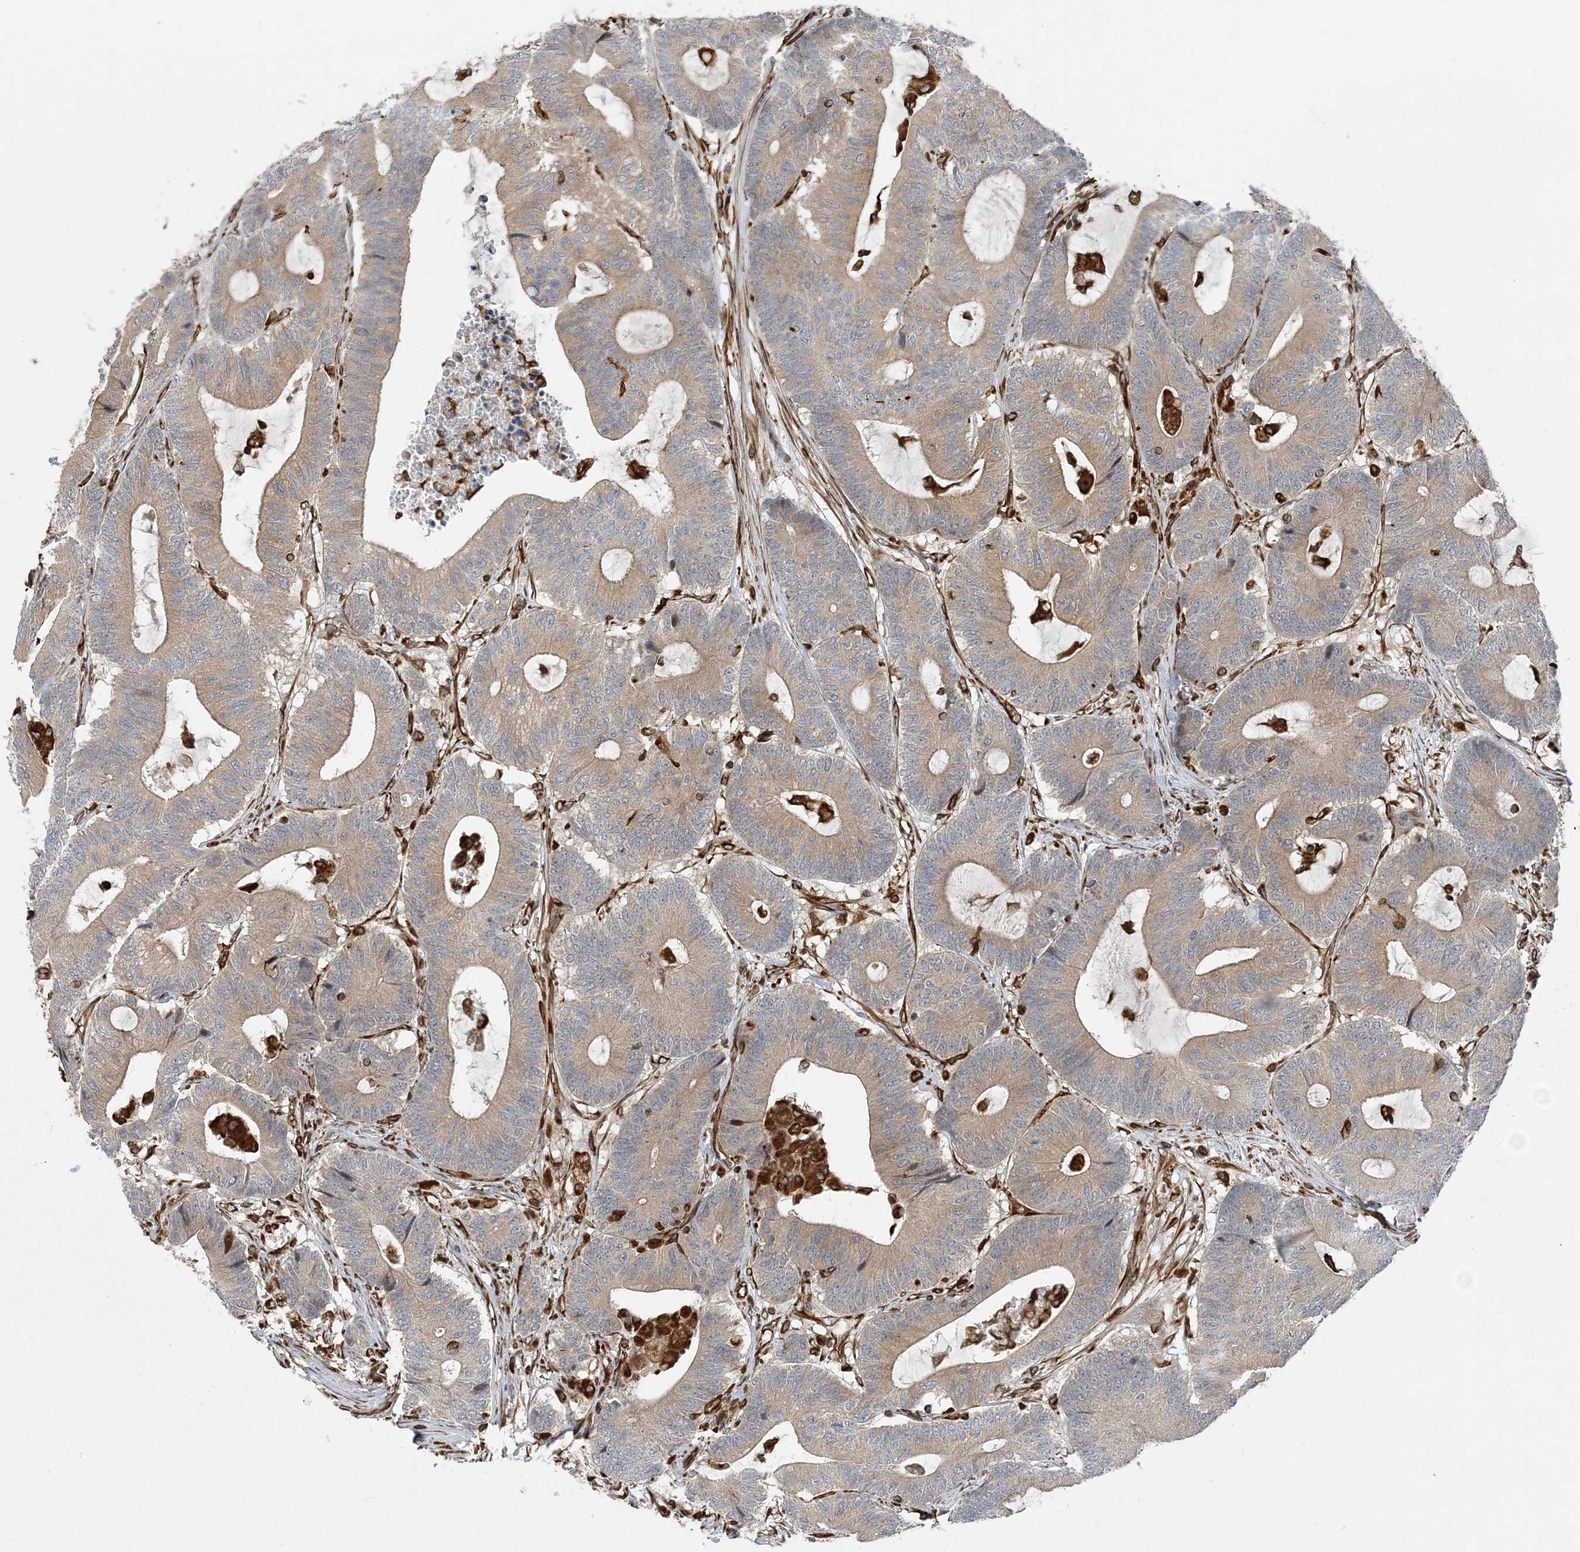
{"staining": {"intensity": "weak", "quantity": ">75%", "location": "cytoplasmic/membranous"}, "tissue": "colorectal cancer", "cell_type": "Tumor cells", "image_type": "cancer", "snomed": [{"axis": "morphology", "description": "Adenocarcinoma, NOS"}, {"axis": "topography", "description": "Colon"}], "caption": "This micrograph reveals immunohistochemistry staining of human colorectal adenocarcinoma, with low weak cytoplasmic/membranous staining in approximately >75% of tumor cells.", "gene": "FAM114A2", "patient": {"sex": "female", "age": 84}}